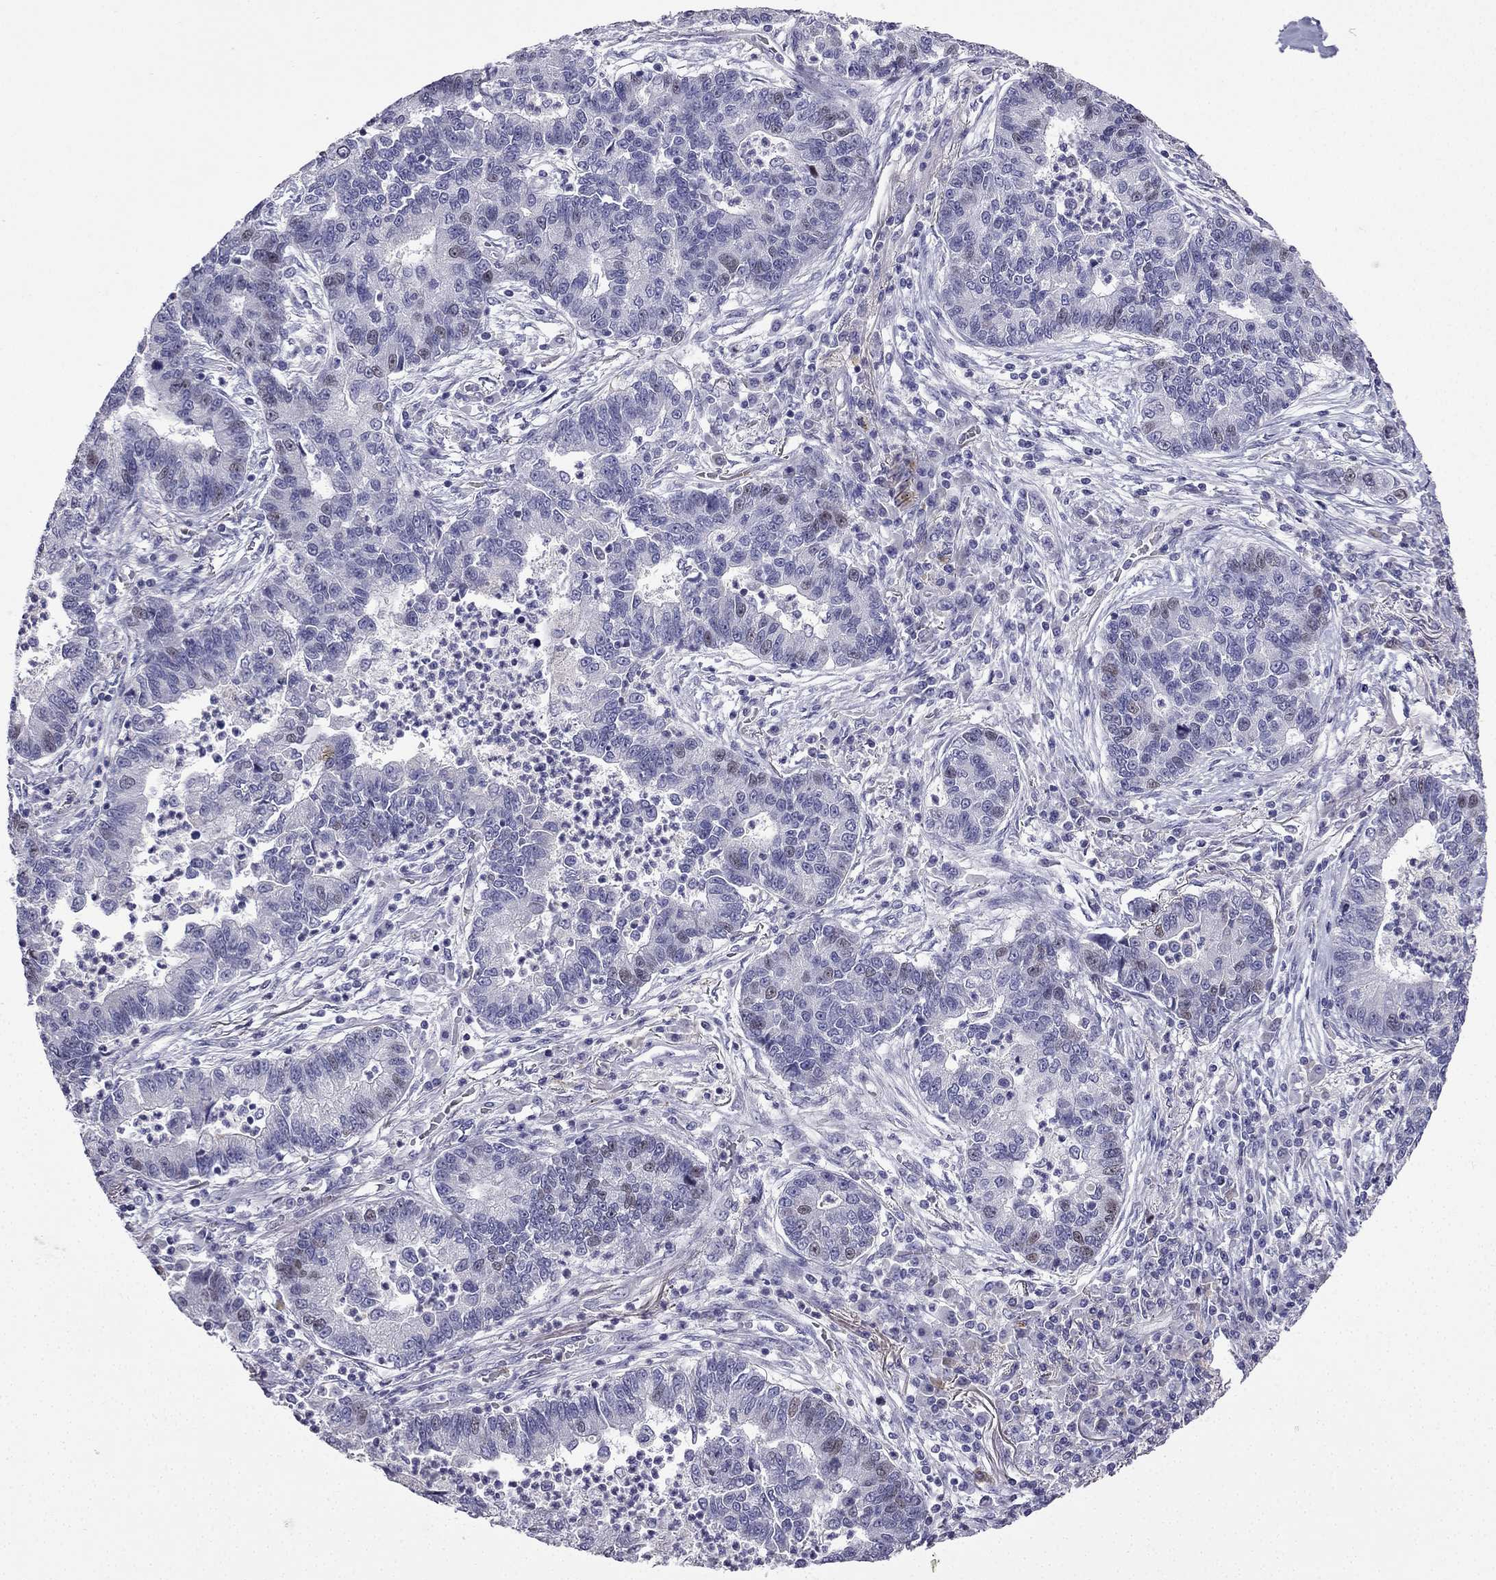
{"staining": {"intensity": "negative", "quantity": "none", "location": "none"}, "tissue": "lung cancer", "cell_type": "Tumor cells", "image_type": "cancer", "snomed": [{"axis": "morphology", "description": "Adenocarcinoma, NOS"}, {"axis": "topography", "description": "Lung"}], "caption": "High magnification brightfield microscopy of lung adenocarcinoma stained with DAB (brown) and counterstained with hematoxylin (blue): tumor cells show no significant positivity.", "gene": "UHRF1", "patient": {"sex": "female", "age": 57}}